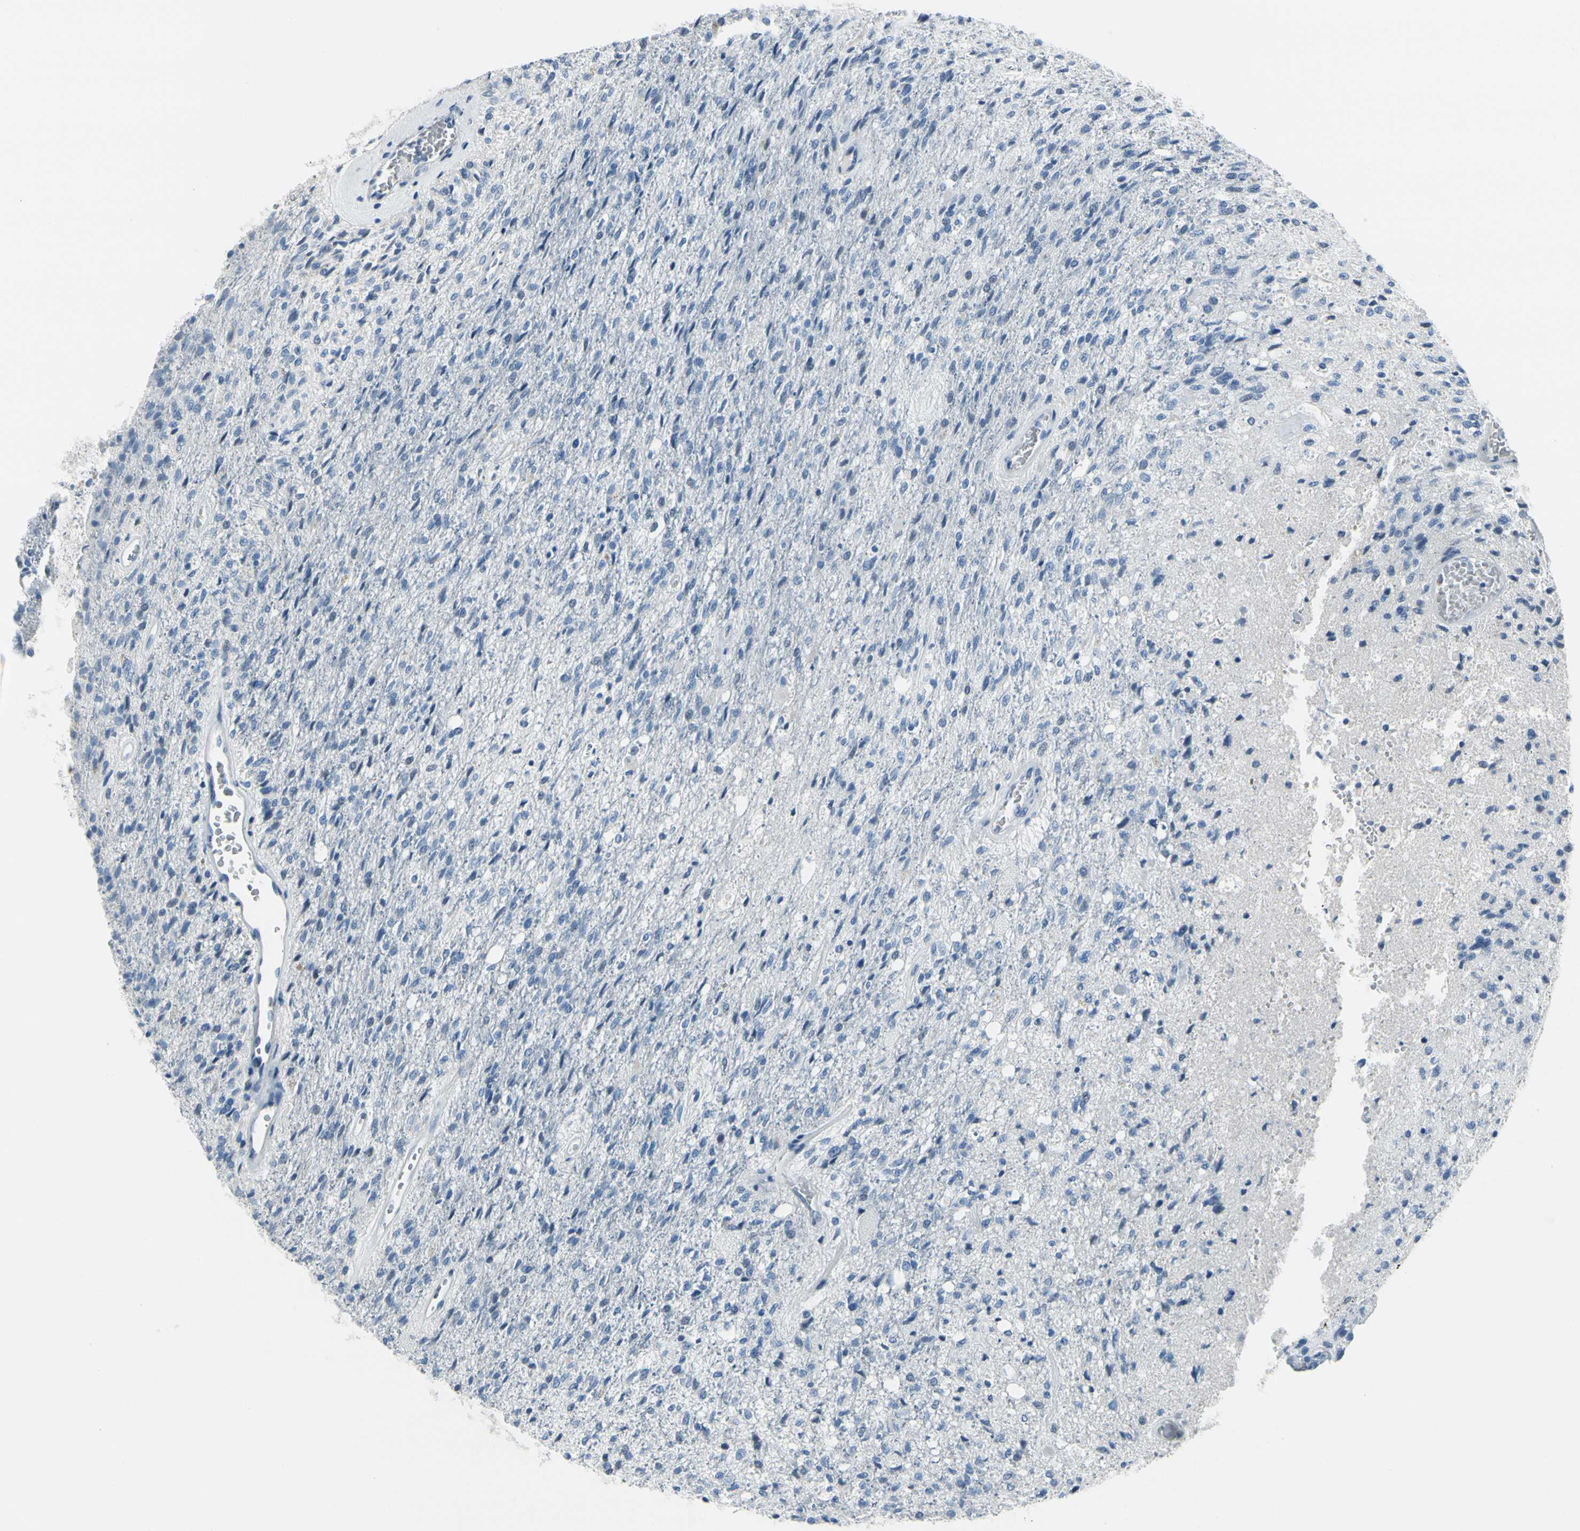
{"staining": {"intensity": "negative", "quantity": "none", "location": "none"}, "tissue": "glioma", "cell_type": "Tumor cells", "image_type": "cancer", "snomed": [{"axis": "morphology", "description": "Normal tissue, NOS"}, {"axis": "morphology", "description": "Glioma, malignant, High grade"}, {"axis": "topography", "description": "Cerebral cortex"}], "caption": "The IHC histopathology image has no significant expression in tumor cells of malignant glioma (high-grade) tissue. Nuclei are stained in blue.", "gene": "MUC5B", "patient": {"sex": "male", "age": 77}}